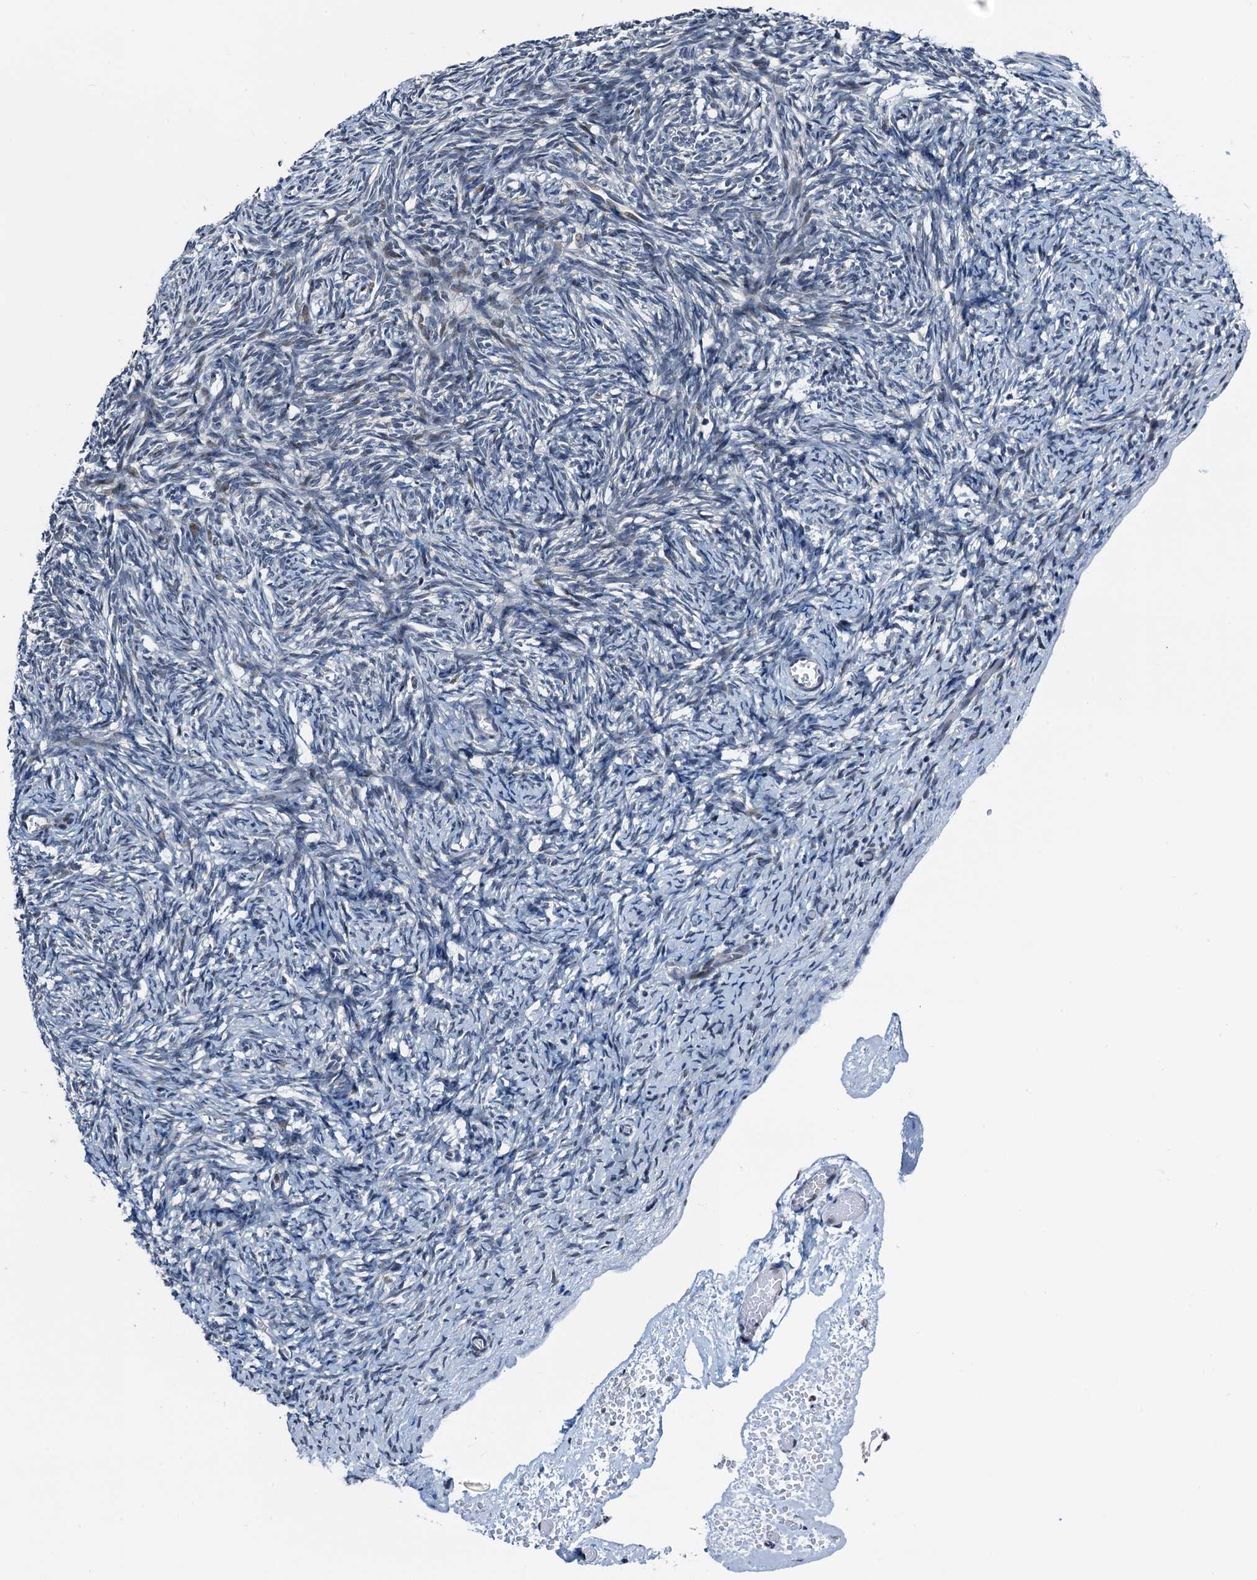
{"staining": {"intensity": "negative", "quantity": "none", "location": "none"}, "tissue": "ovary", "cell_type": "Ovarian stroma cells", "image_type": "normal", "snomed": [{"axis": "morphology", "description": "Normal tissue, NOS"}, {"axis": "topography", "description": "Ovary"}], "caption": "IHC image of benign ovary: human ovary stained with DAB (3,3'-diaminobenzidine) shows no significant protein positivity in ovarian stroma cells. (Stains: DAB immunohistochemistry (IHC) with hematoxylin counter stain, Microscopy: brightfield microscopy at high magnification).", "gene": "FAM222A", "patient": {"sex": "female", "age": 34}}